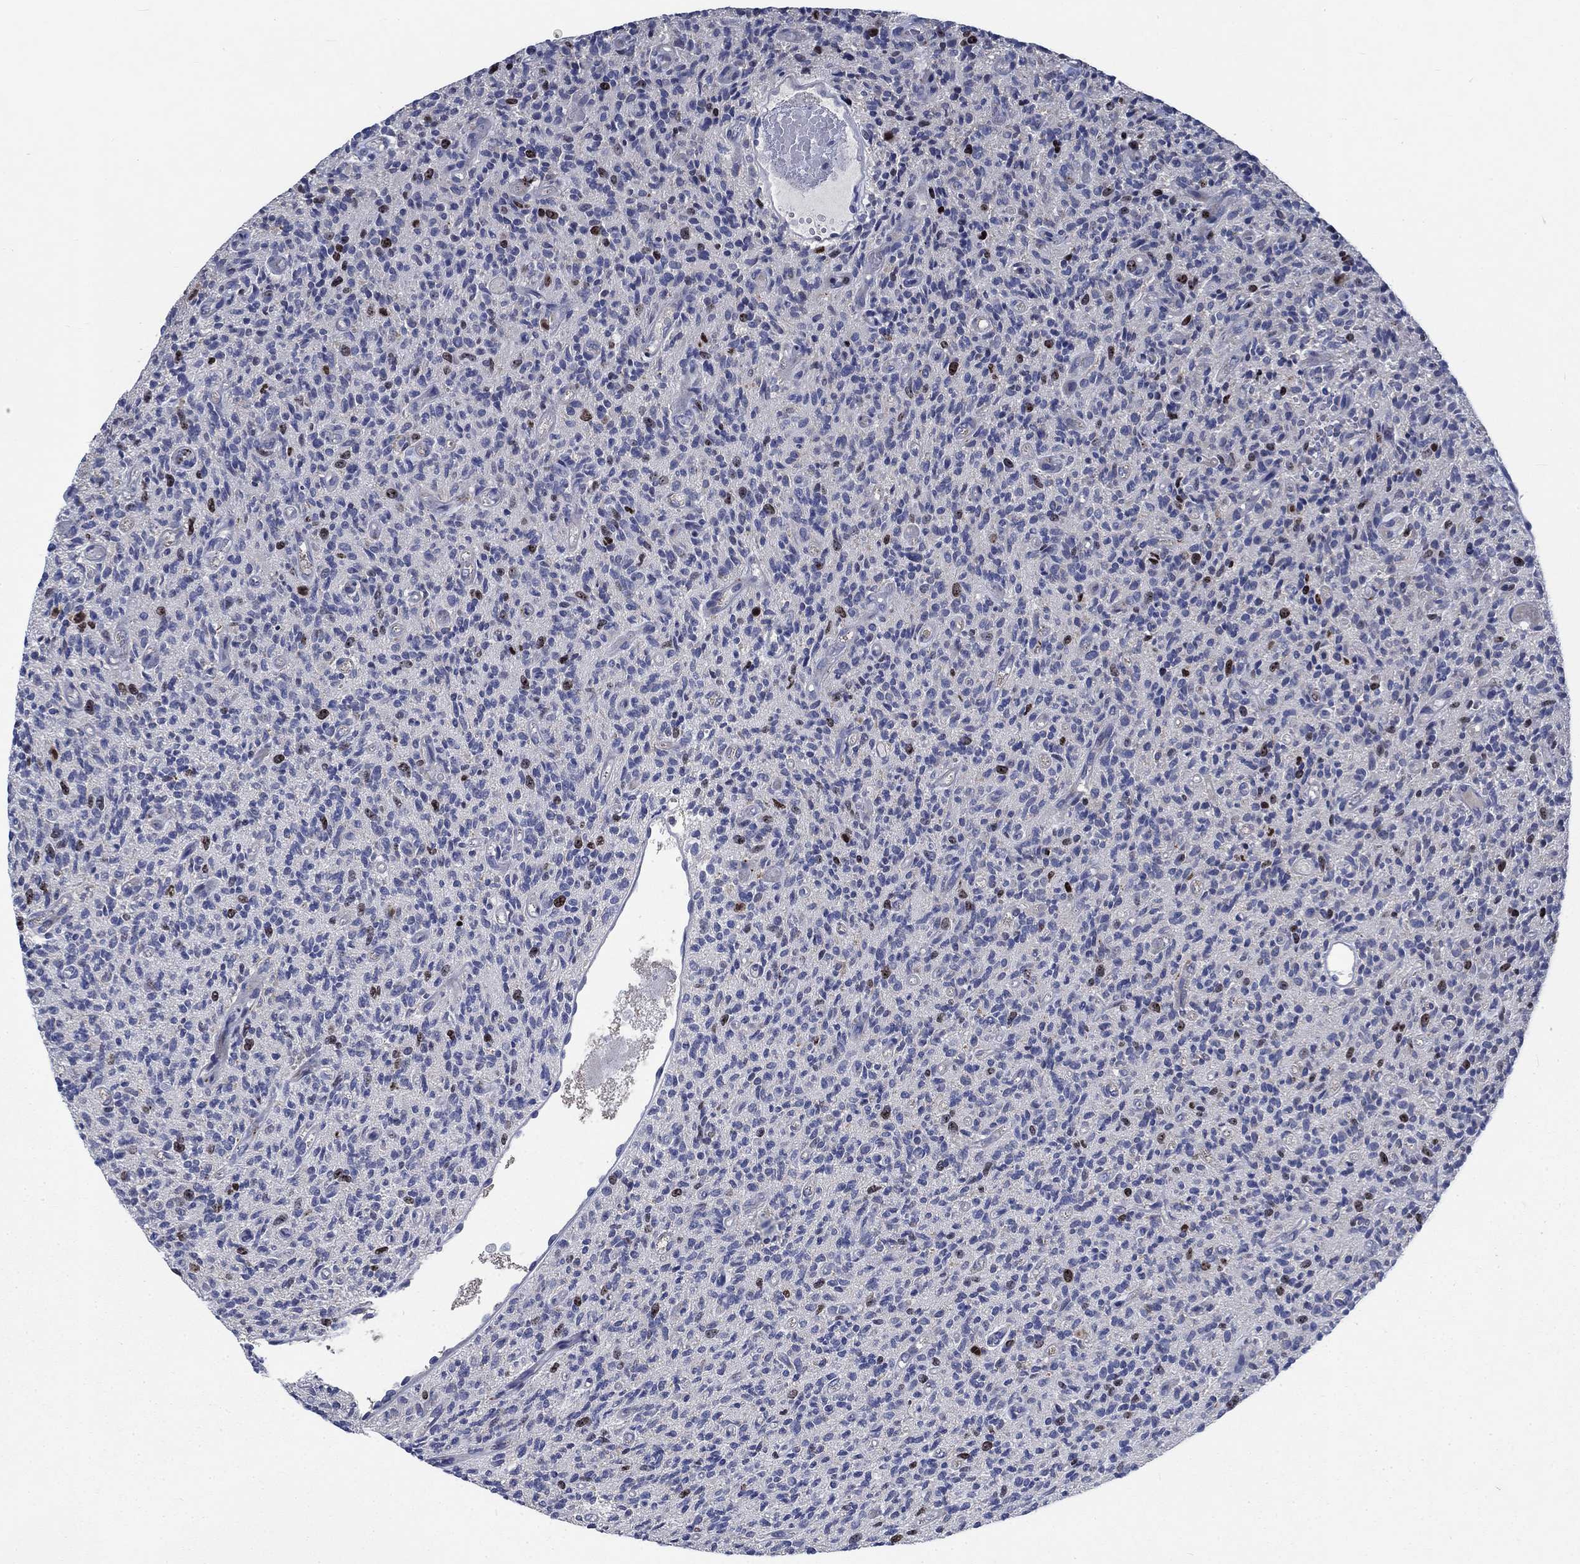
{"staining": {"intensity": "weak", "quantity": "<25%", "location": "nuclear"}, "tissue": "glioma", "cell_type": "Tumor cells", "image_type": "cancer", "snomed": [{"axis": "morphology", "description": "Glioma, malignant, High grade"}, {"axis": "topography", "description": "Brain"}], "caption": "Immunohistochemical staining of malignant glioma (high-grade) demonstrates no significant positivity in tumor cells.", "gene": "MMP24", "patient": {"sex": "male", "age": 64}}